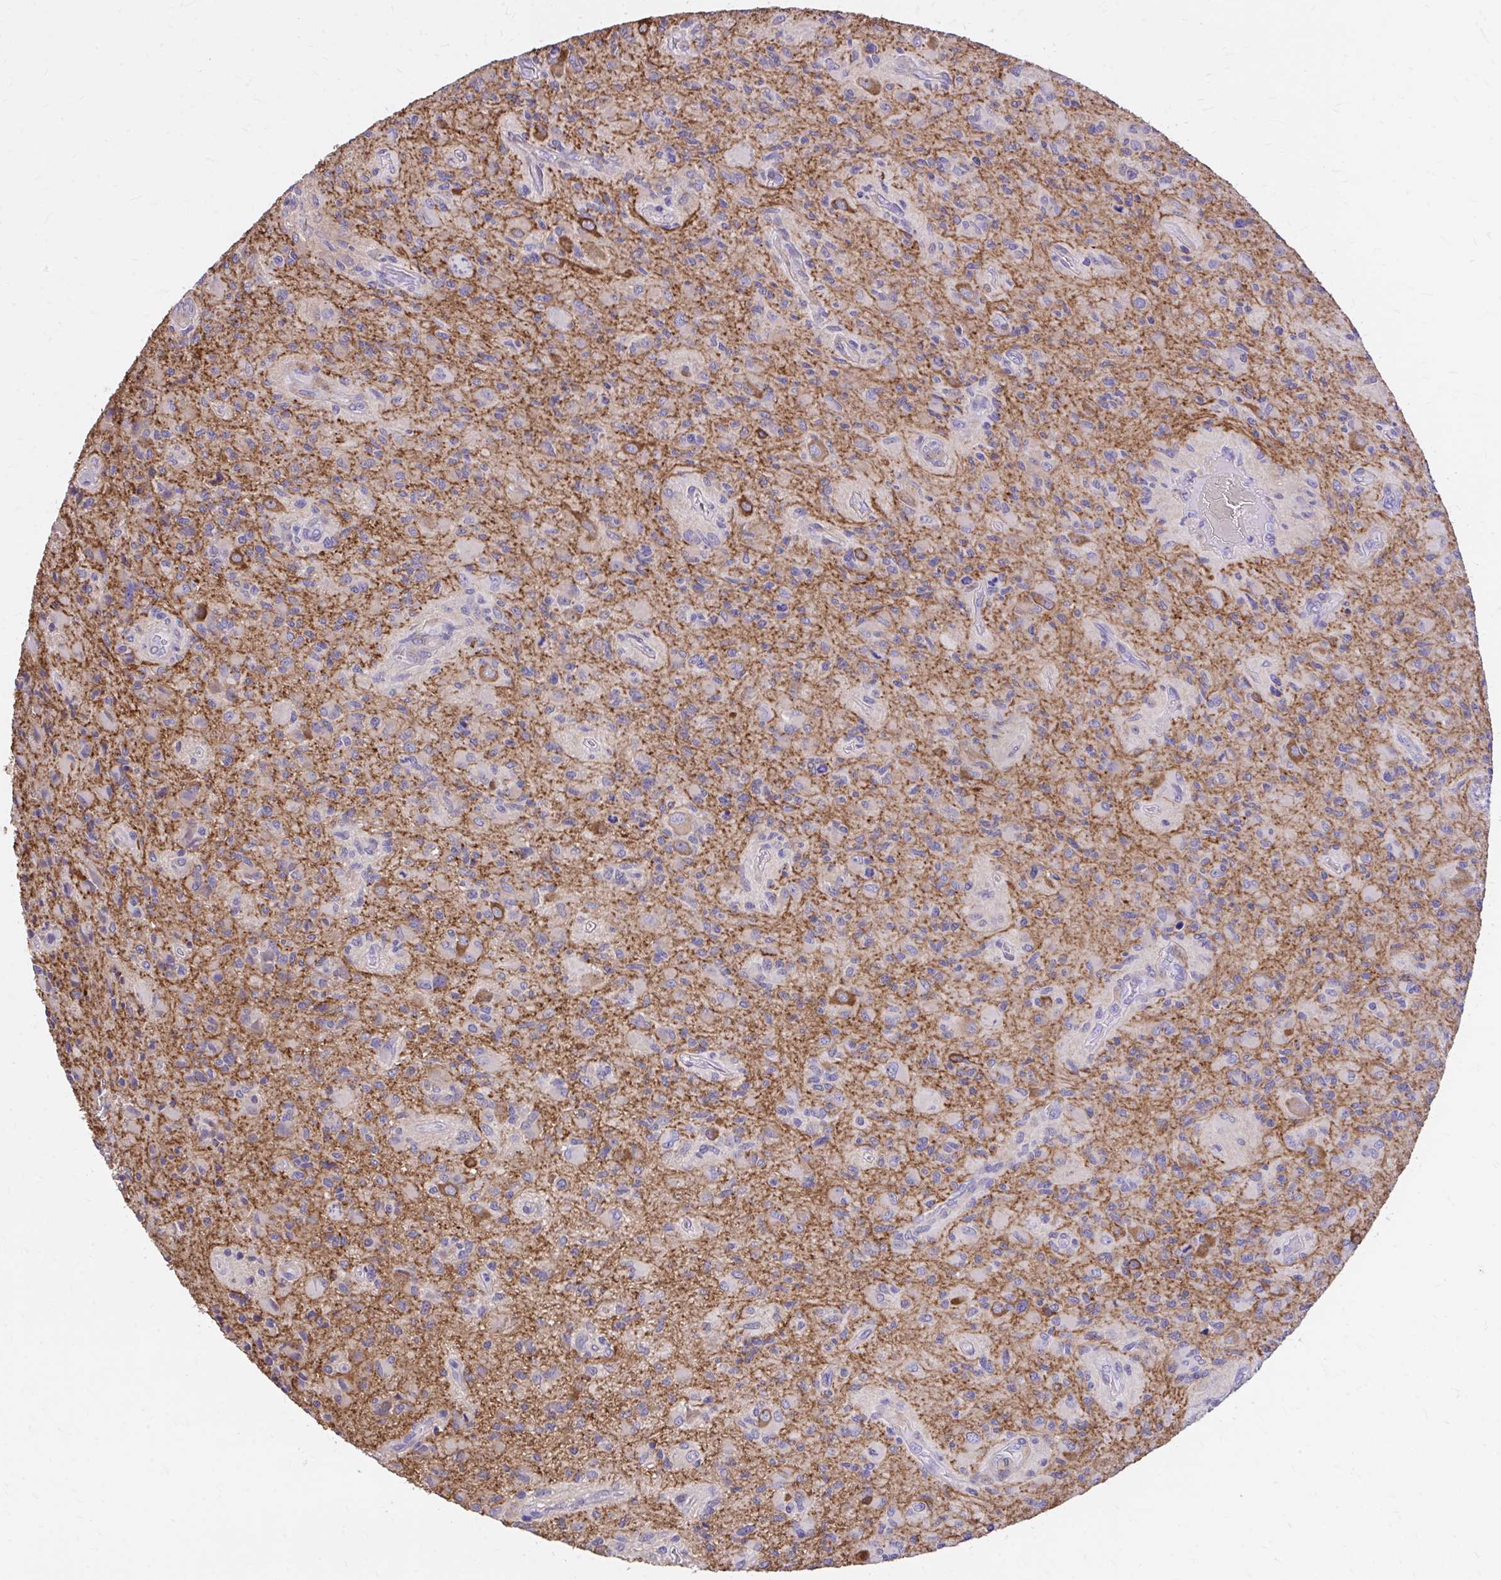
{"staining": {"intensity": "moderate", "quantity": ">75%", "location": "cytoplasmic/membranous"}, "tissue": "glioma", "cell_type": "Tumor cells", "image_type": "cancer", "snomed": [{"axis": "morphology", "description": "Glioma, malignant, High grade"}, {"axis": "topography", "description": "Brain"}], "caption": "The histopathology image displays a brown stain indicating the presence of a protein in the cytoplasmic/membranous of tumor cells in malignant glioma (high-grade).", "gene": "EPB41L1", "patient": {"sex": "female", "age": 65}}